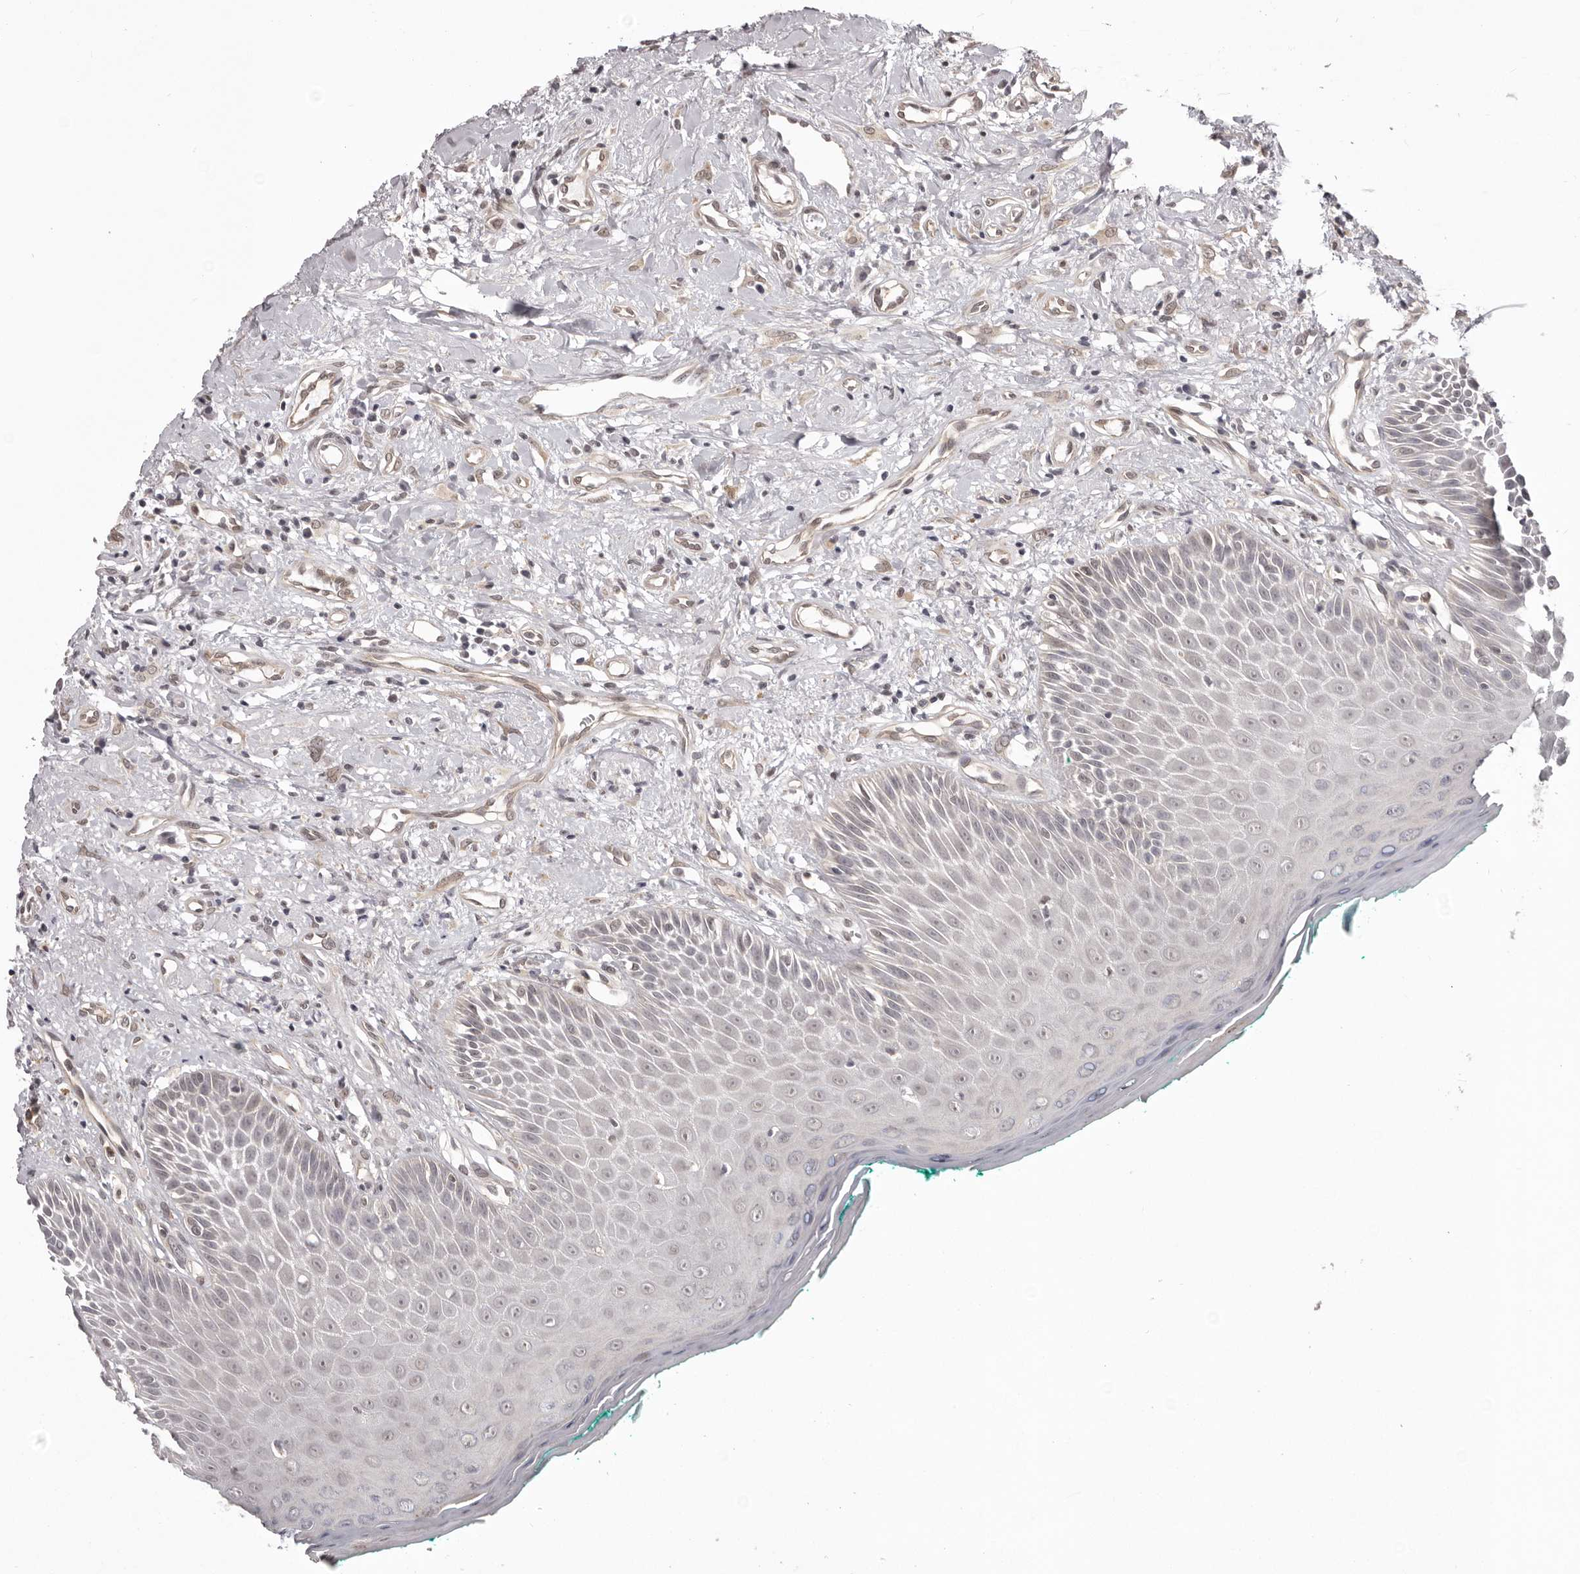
{"staining": {"intensity": "negative", "quantity": "none", "location": "none"}, "tissue": "oral mucosa", "cell_type": "Squamous epithelial cells", "image_type": "normal", "snomed": [{"axis": "morphology", "description": "Normal tissue, NOS"}, {"axis": "topography", "description": "Oral tissue"}], "caption": "DAB (3,3'-diaminobenzidine) immunohistochemical staining of benign human oral mucosa demonstrates no significant staining in squamous epithelial cells.", "gene": "RNF2", "patient": {"sex": "female", "age": 70}}